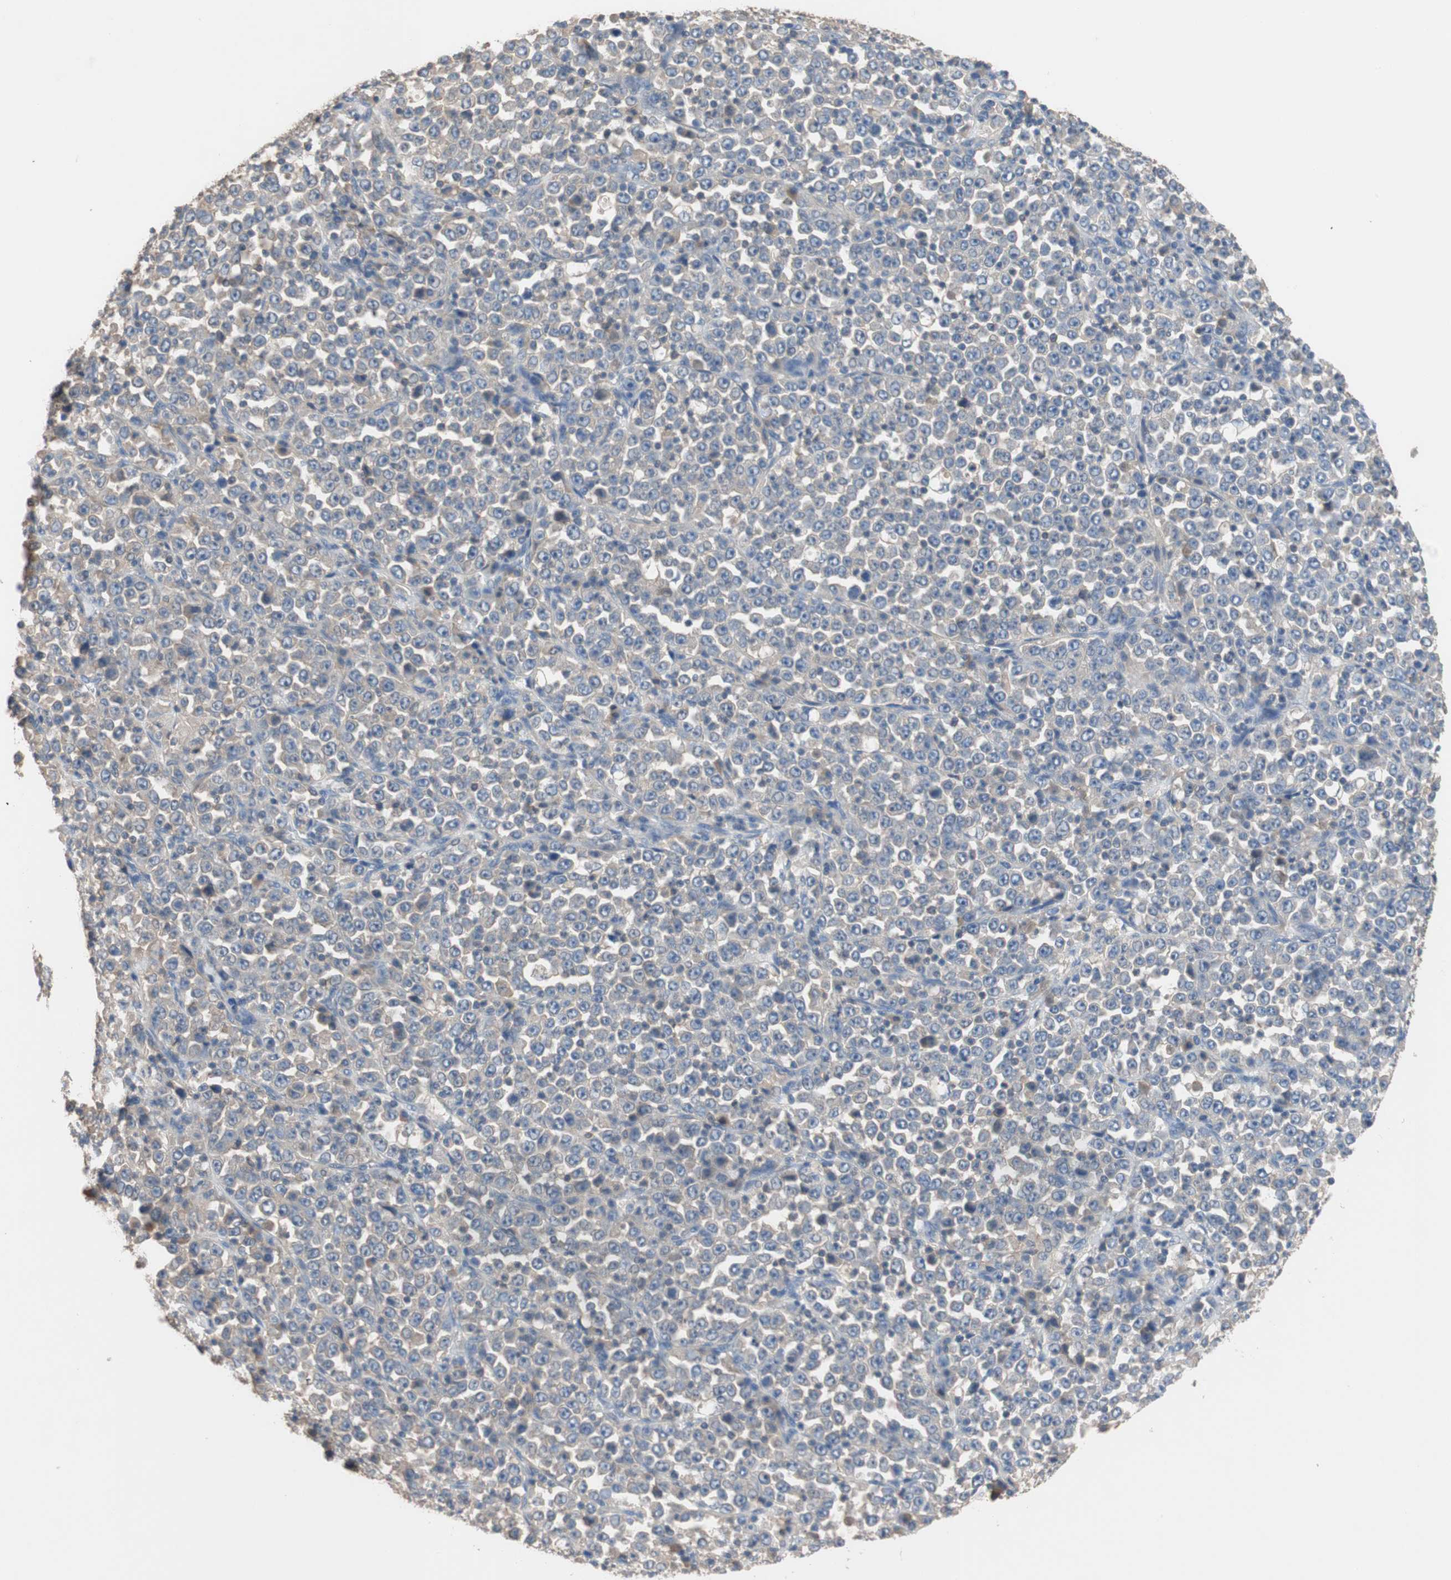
{"staining": {"intensity": "moderate", "quantity": "<25%", "location": "cytoplasmic/membranous"}, "tissue": "stomach cancer", "cell_type": "Tumor cells", "image_type": "cancer", "snomed": [{"axis": "morphology", "description": "Normal tissue, NOS"}, {"axis": "morphology", "description": "Adenocarcinoma, NOS"}, {"axis": "topography", "description": "Stomach, upper"}, {"axis": "topography", "description": "Stomach"}], "caption": "Brown immunohistochemical staining in stomach cancer (adenocarcinoma) shows moderate cytoplasmic/membranous staining in approximately <25% of tumor cells. (Stains: DAB in brown, nuclei in blue, Microscopy: brightfield microscopy at high magnification).", "gene": "ADAP1", "patient": {"sex": "male", "age": 59}}